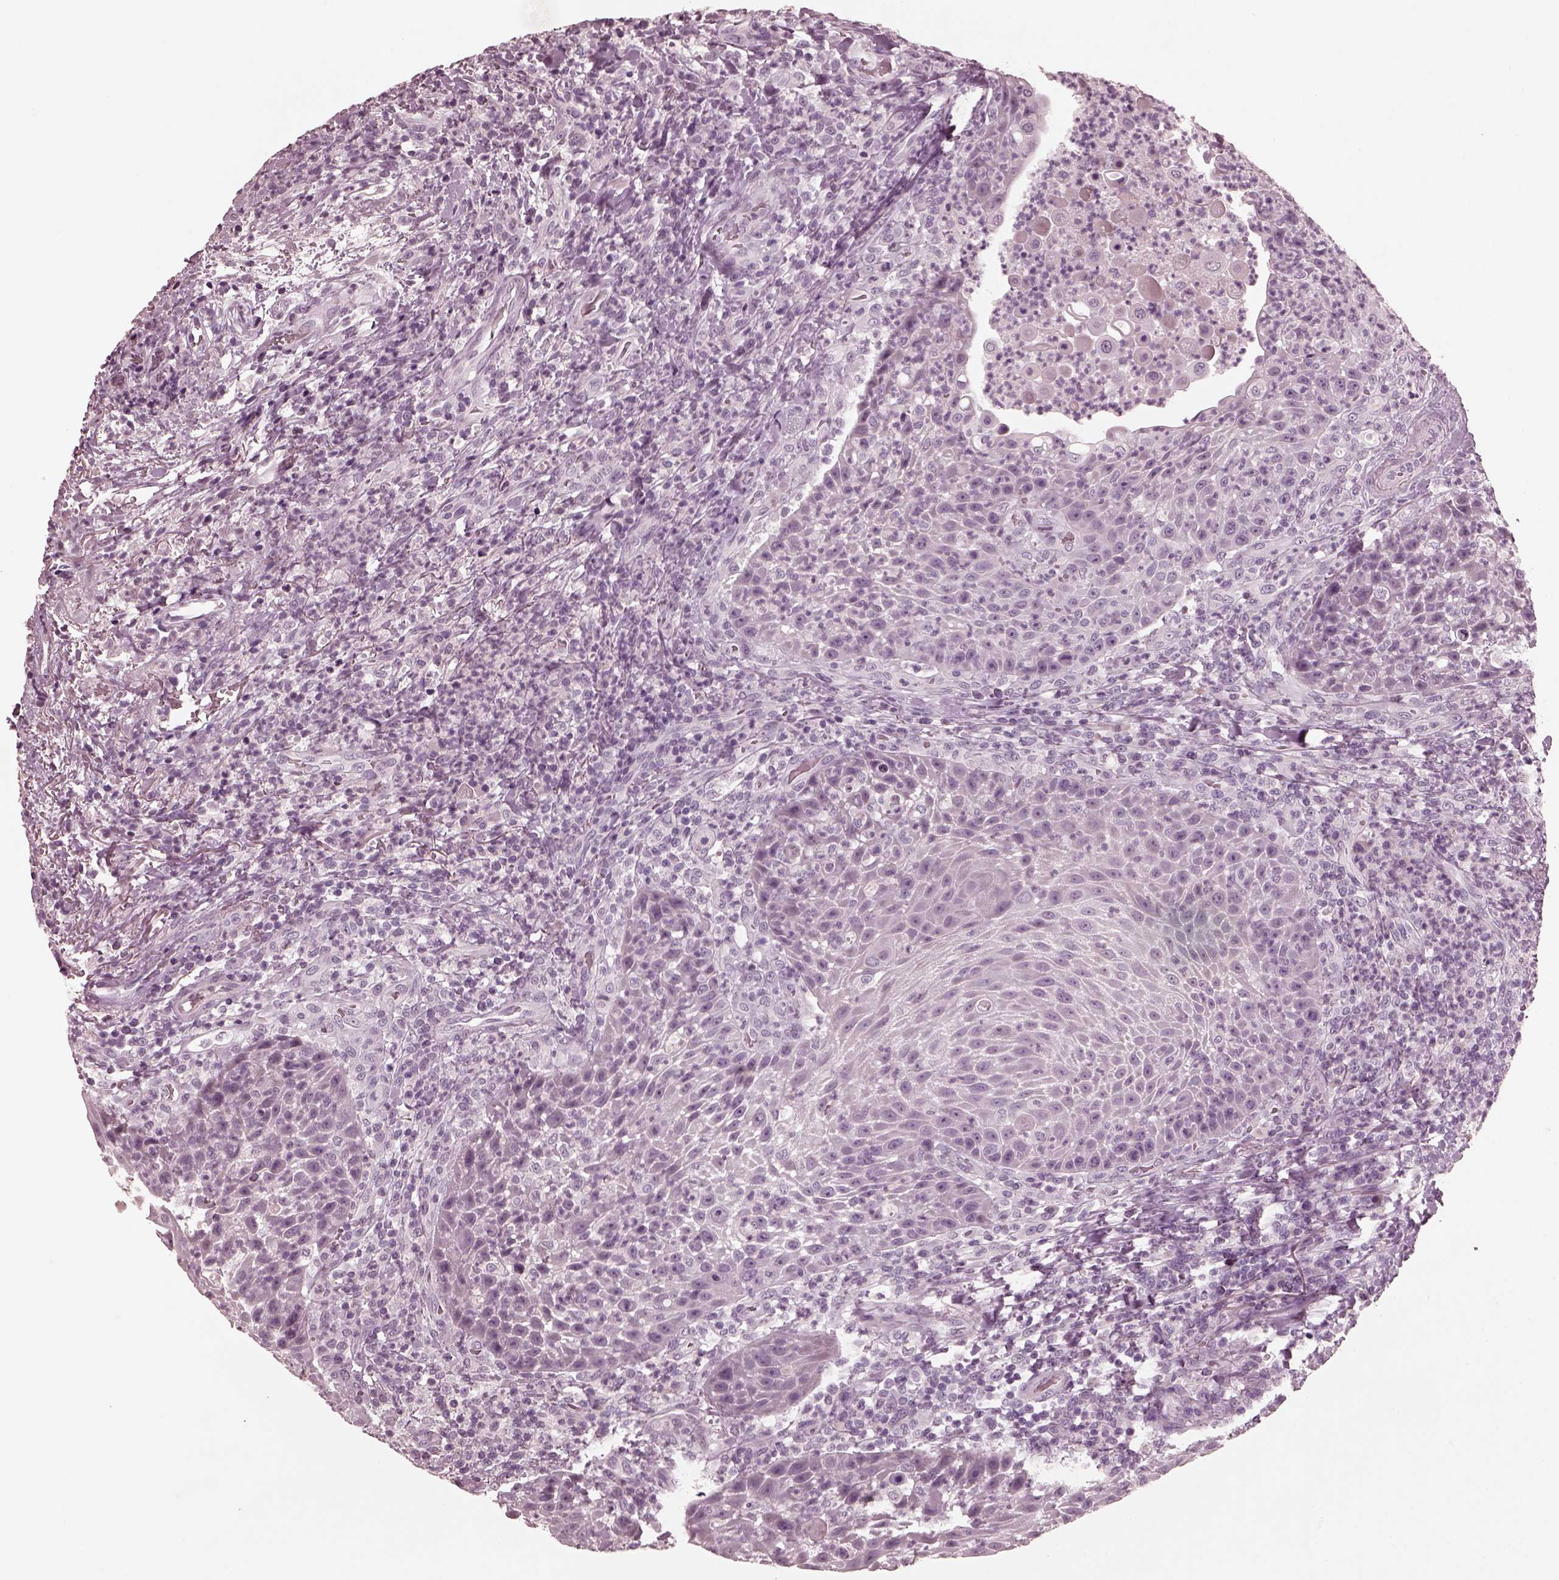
{"staining": {"intensity": "negative", "quantity": "none", "location": "none"}, "tissue": "head and neck cancer", "cell_type": "Tumor cells", "image_type": "cancer", "snomed": [{"axis": "morphology", "description": "Squamous cell carcinoma, NOS"}, {"axis": "topography", "description": "Head-Neck"}], "caption": "IHC photomicrograph of neoplastic tissue: head and neck squamous cell carcinoma stained with DAB displays no significant protein expression in tumor cells.", "gene": "CGA", "patient": {"sex": "male", "age": 69}}